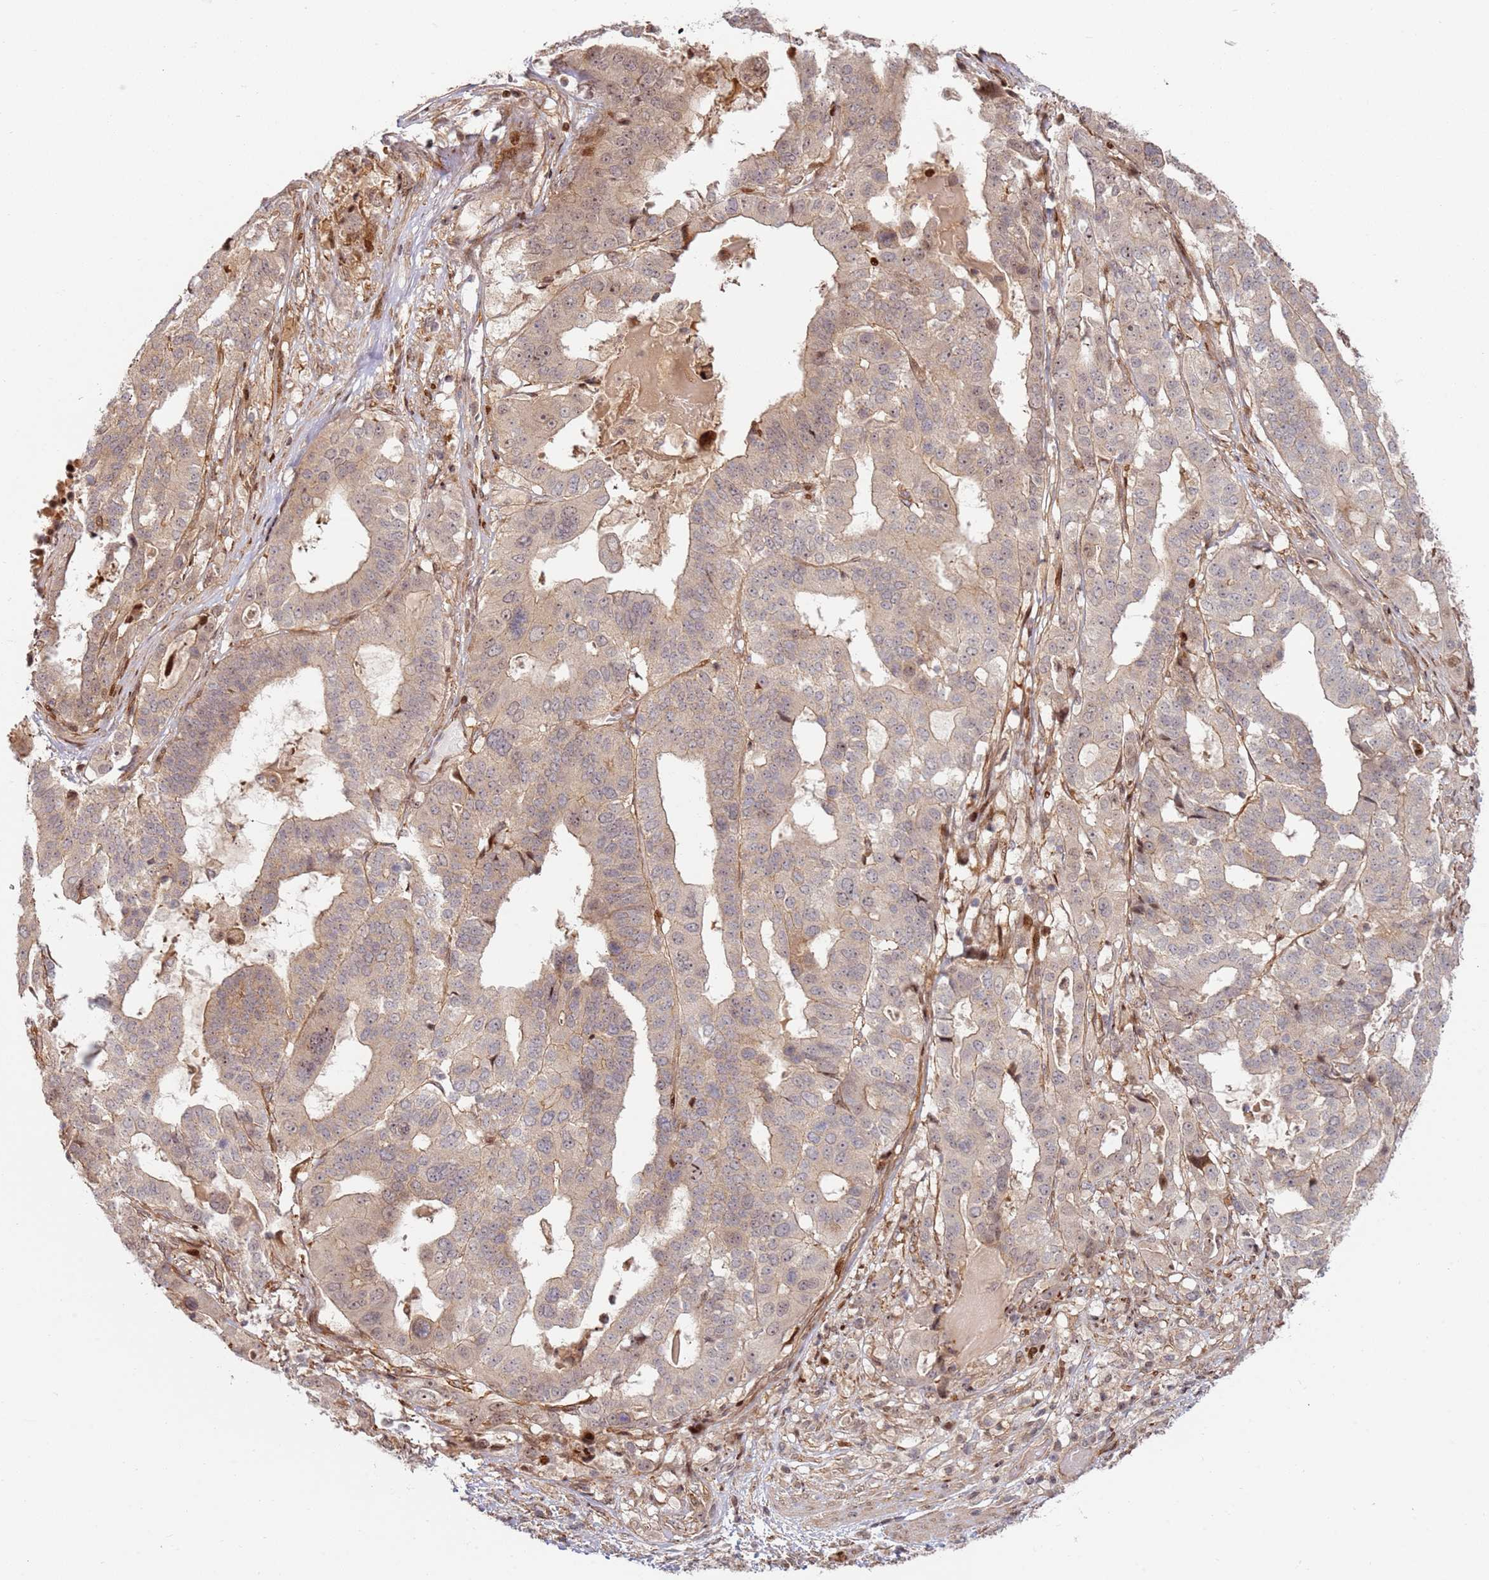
{"staining": {"intensity": "weak", "quantity": ">75%", "location": "cytoplasmic/membranous"}, "tissue": "stomach cancer", "cell_type": "Tumor cells", "image_type": "cancer", "snomed": [{"axis": "morphology", "description": "Adenocarcinoma, NOS"}, {"axis": "topography", "description": "Stomach"}], "caption": "The image displays staining of stomach adenocarcinoma, revealing weak cytoplasmic/membranous protein expression (brown color) within tumor cells. (IHC, brightfield microscopy, high magnification).", "gene": "TMEM233", "patient": {"sex": "male", "age": 48}}